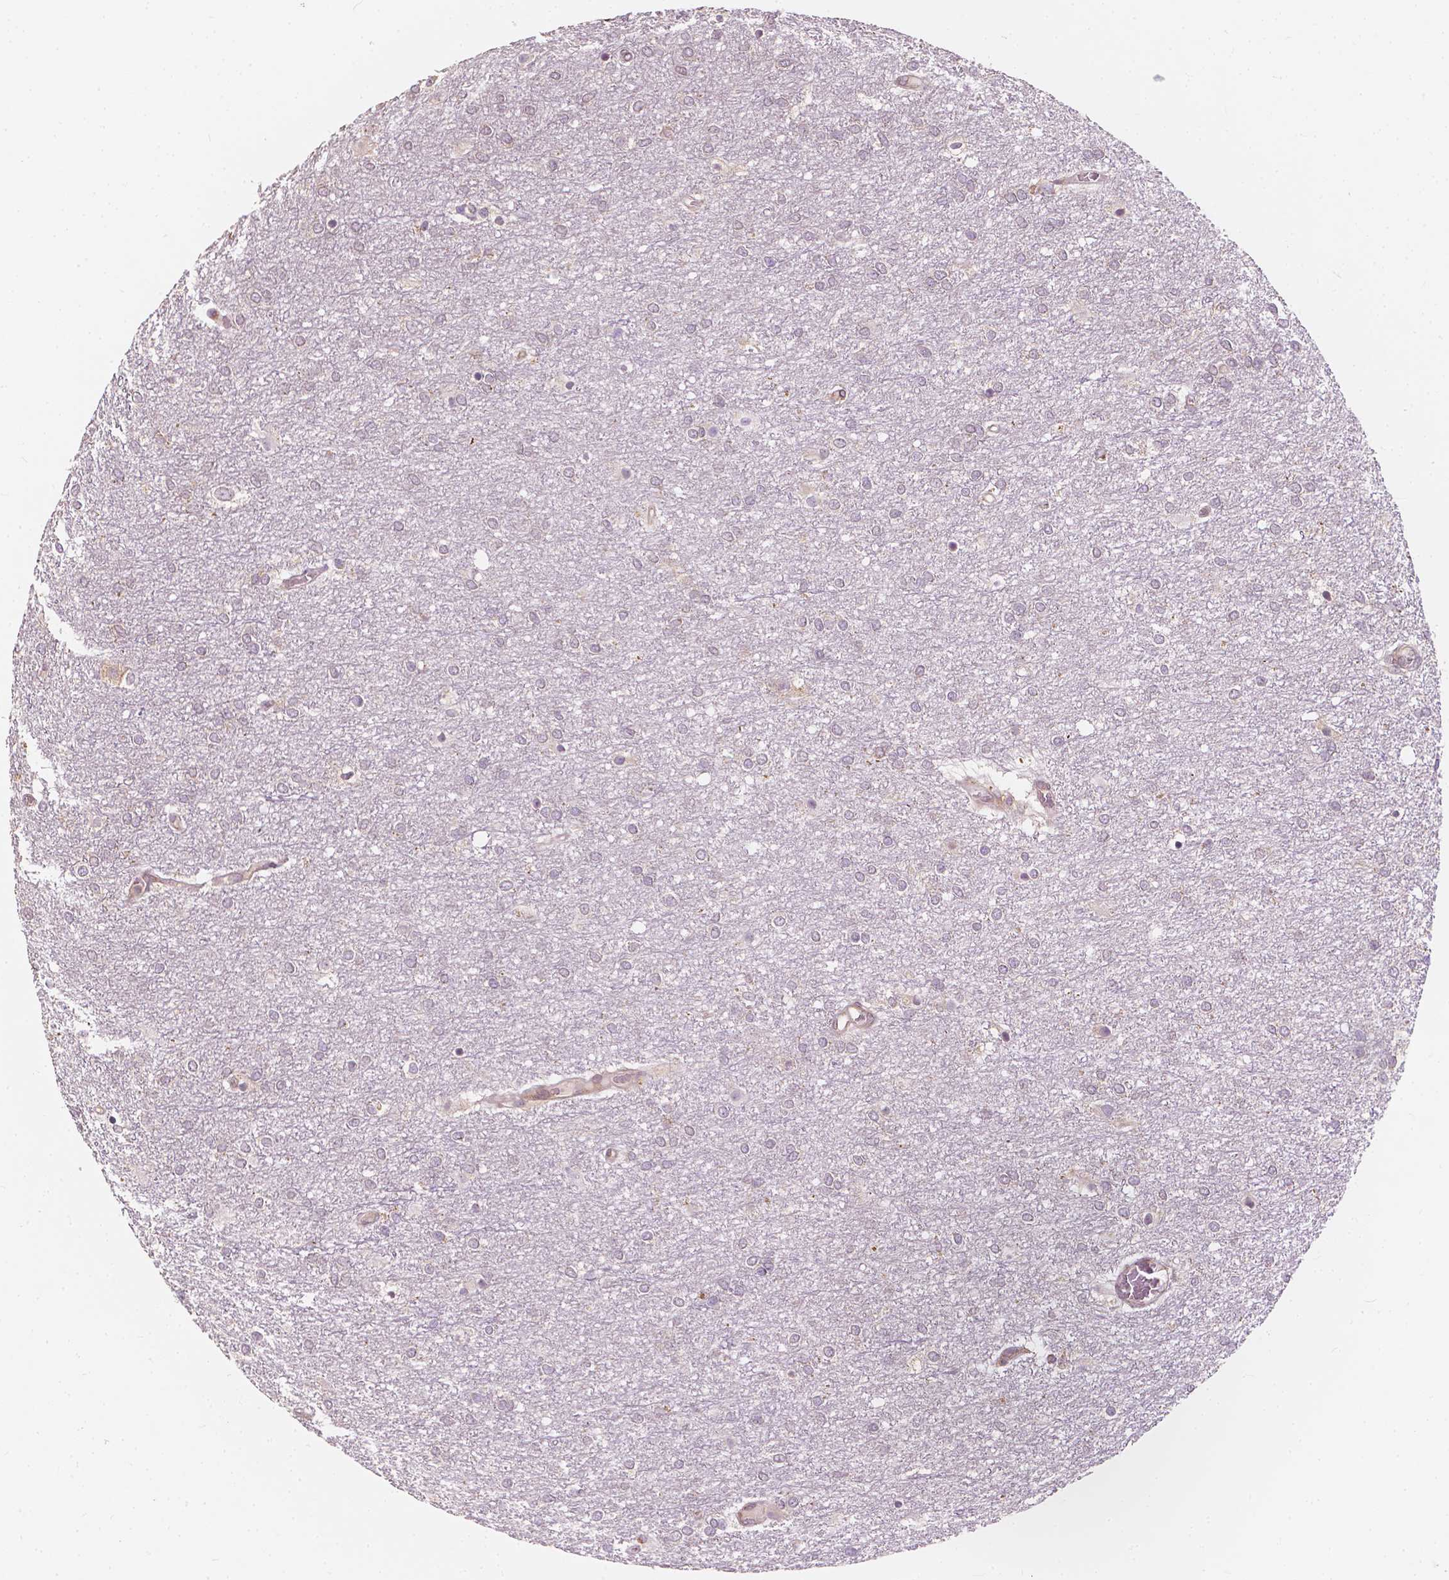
{"staining": {"intensity": "negative", "quantity": "none", "location": "none"}, "tissue": "glioma", "cell_type": "Tumor cells", "image_type": "cancer", "snomed": [{"axis": "morphology", "description": "Glioma, malignant, High grade"}, {"axis": "topography", "description": "Brain"}], "caption": "Tumor cells are negative for brown protein staining in glioma. Nuclei are stained in blue.", "gene": "G3BP1", "patient": {"sex": "female", "age": 61}}